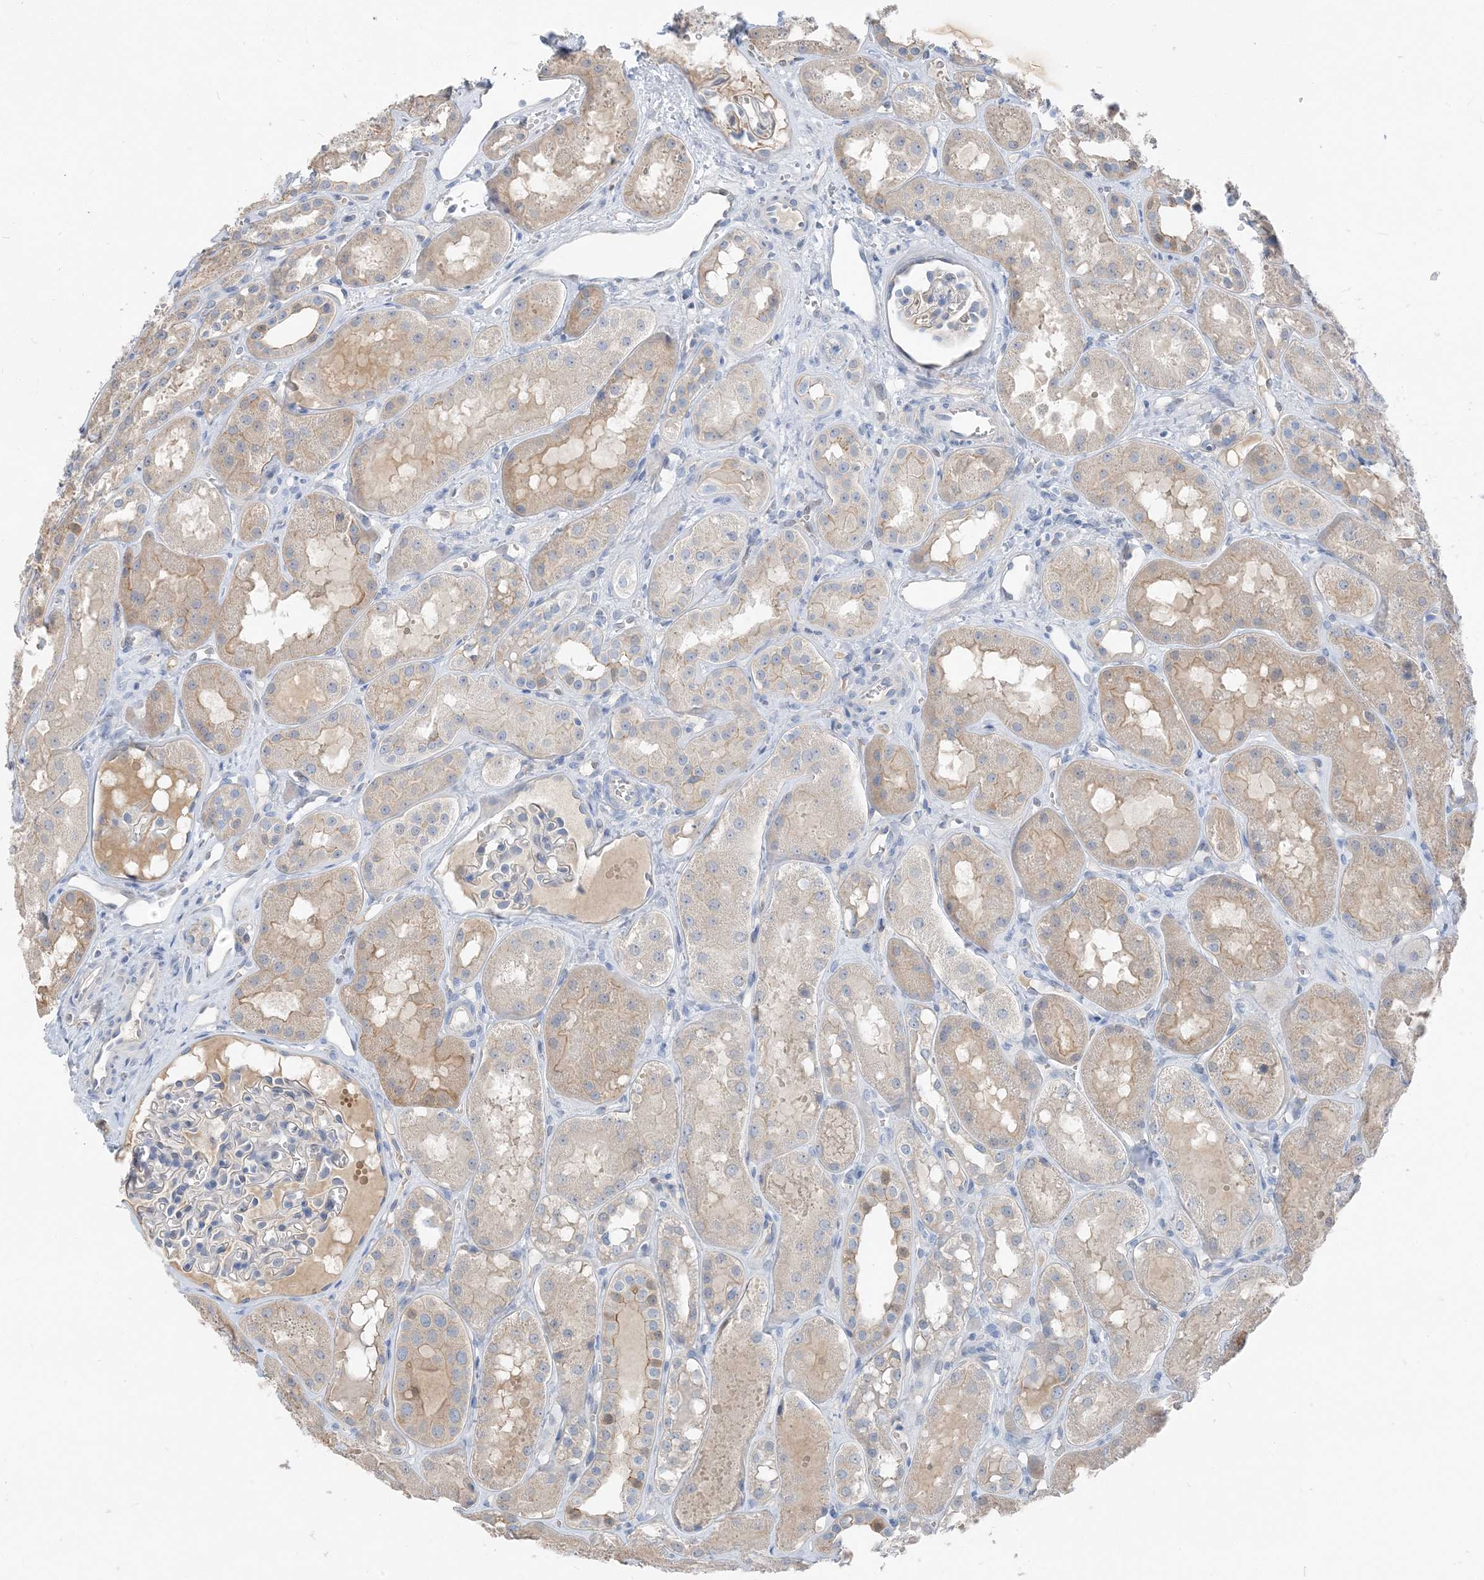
{"staining": {"intensity": "weak", "quantity": "<25%", "location": "cytoplasmic/membranous"}, "tissue": "kidney", "cell_type": "Cells in glomeruli", "image_type": "normal", "snomed": [{"axis": "morphology", "description": "Normal tissue, NOS"}, {"axis": "topography", "description": "Kidney"}], "caption": "Immunohistochemical staining of unremarkable kidney reveals no significant staining in cells in glomeruli.", "gene": "NCOA7", "patient": {"sex": "male", "age": 16}}